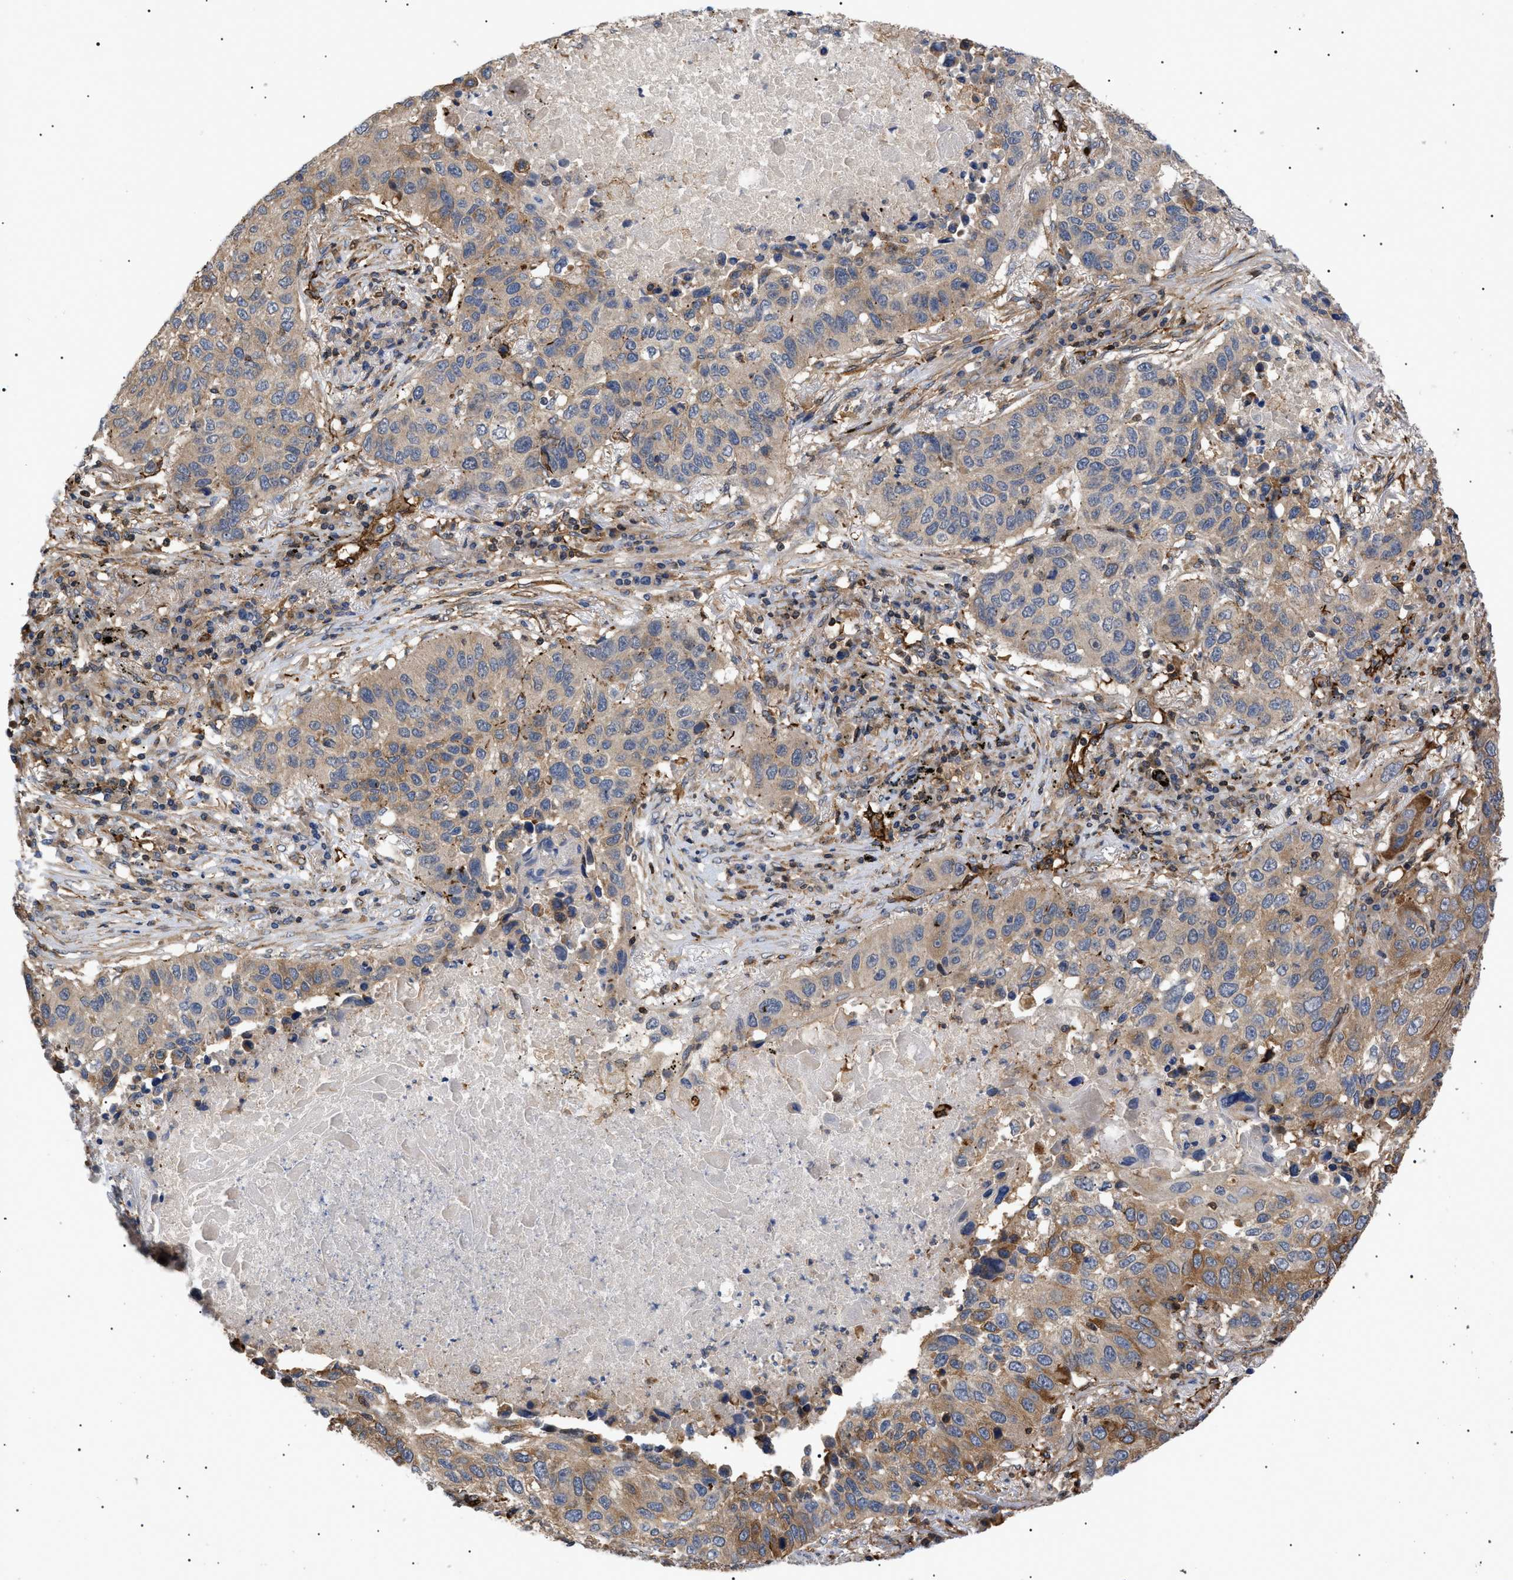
{"staining": {"intensity": "moderate", "quantity": "25%-75%", "location": "cytoplasmic/membranous"}, "tissue": "lung cancer", "cell_type": "Tumor cells", "image_type": "cancer", "snomed": [{"axis": "morphology", "description": "Squamous cell carcinoma, NOS"}, {"axis": "topography", "description": "Lung"}], "caption": "This photomicrograph reveals IHC staining of squamous cell carcinoma (lung), with medium moderate cytoplasmic/membranous positivity in approximately 25%-75% of tumor cells.", "gene": "TMTC4", "patient": {"sex": "male", "age": 57}}